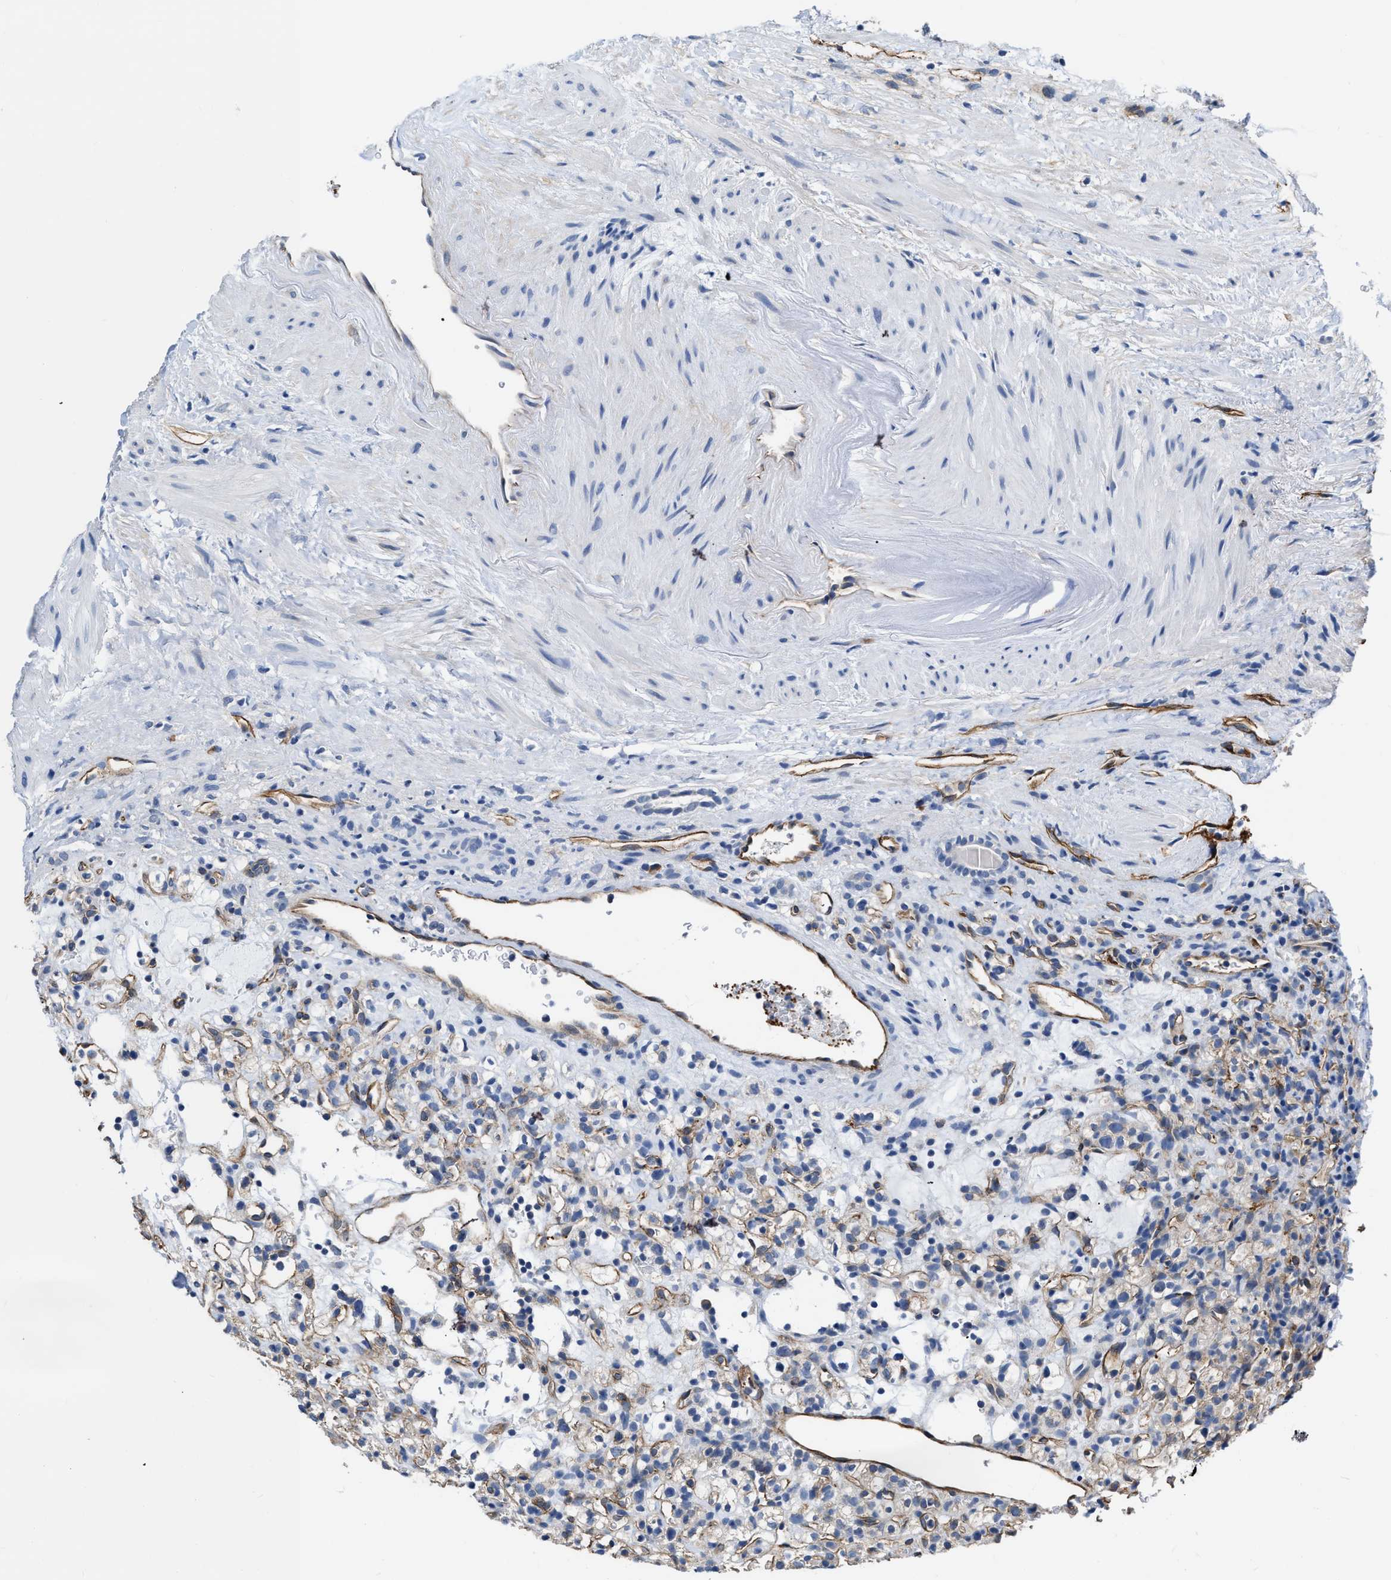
{"staining": {"intensity": "weak", "quantity": "<25%", "location": "cytoplasmic/membranous"}, "tissue": "renal cancer", "cell_type": "Tumor cells", "image_type": "cancer", "snomed": [{"axis": "morphology", "description": "Normal tissue, NOS"}, {"axis": "morphology", "description": "Adenocarcinoma, NOS"}, {"axis": "topography", "description": "Kidney"}], "caption": "Micrograph shows no significant protein expression in tumor cells of renal cancer. (Immunohistochemistry, brightfield microscopy, high magnification).", "gene": "C22orf42", "patient": {"sex": "female", "age": 72}}